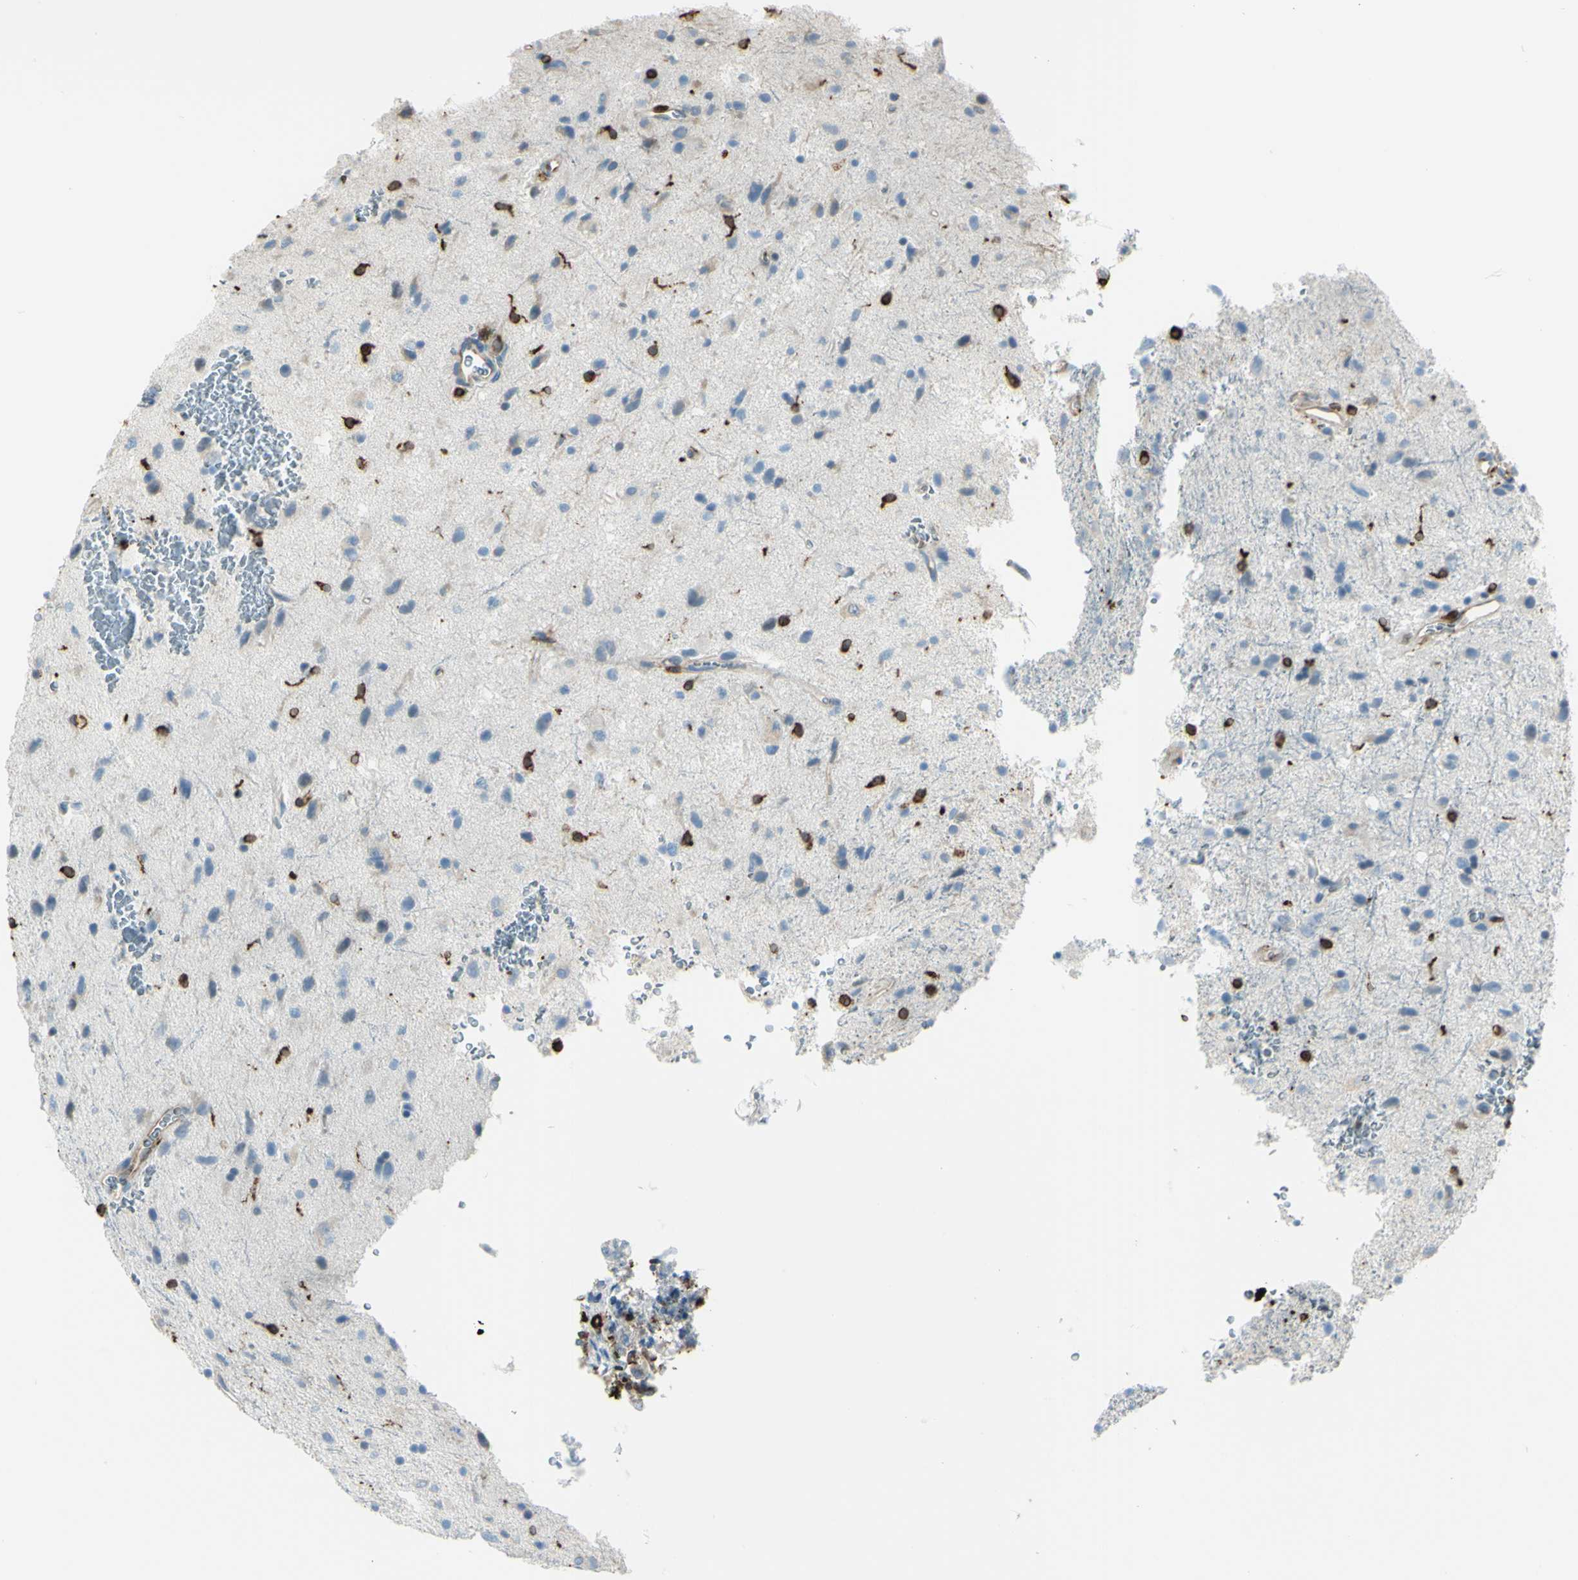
{"staining": {"intensity": "negative", "quantity": "none", "location": "none"}, "tissue": "glioma", "cell_type": "Tumor cells", "image_type": "cancer", "snomed": [{"axis": "morphology", "description": "Glioma, malignant, Low grade"}, {"axis": "topography", "description": "Brain"}], "caption": "High power microscopy micrograph of an immunohistochemistry micrograph of glioma, revealing no significant staining in tumor cells.", "gene": "CD74", "patient": {"sex": "male", "age": 77}}